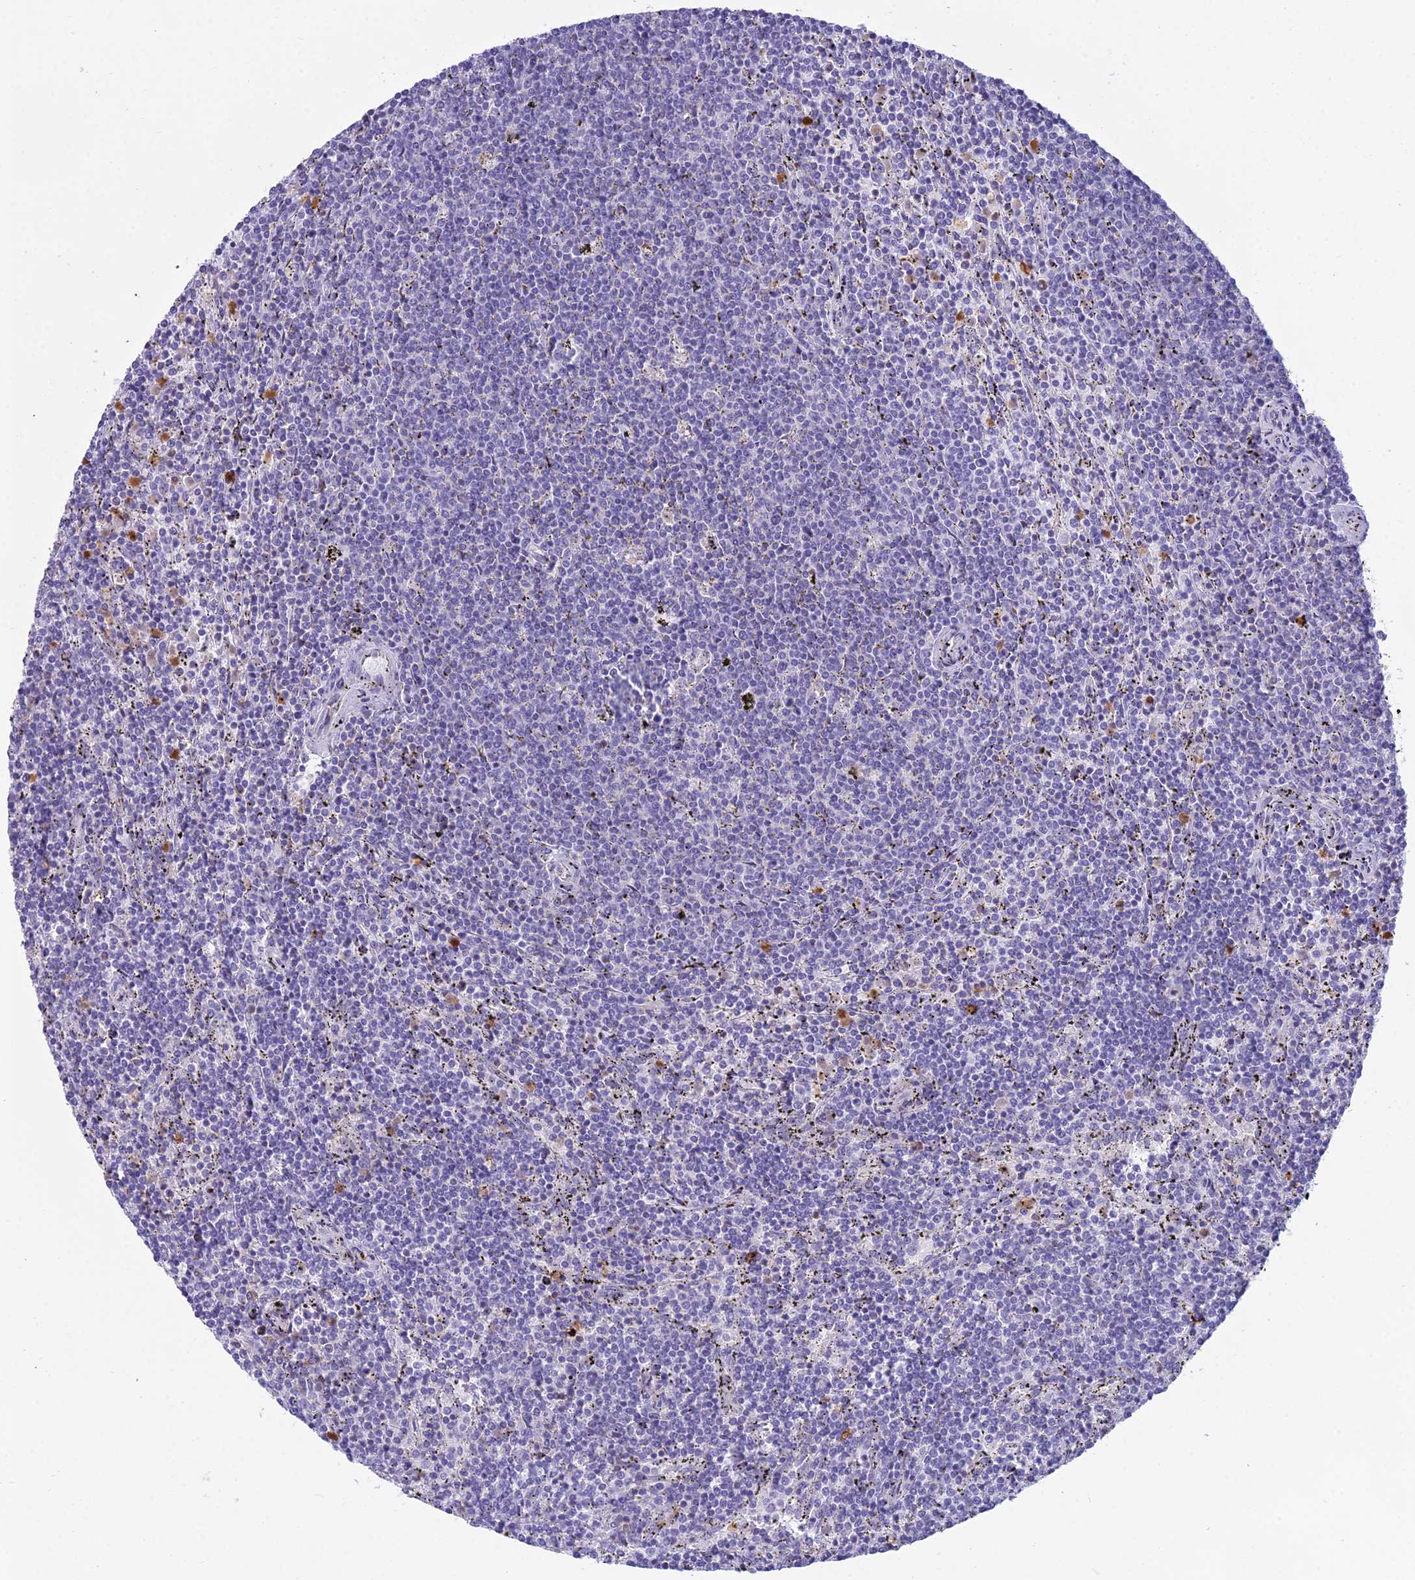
{"staining": {"intensity": "negative", "quantity": "none", "location": "none"}, "tissue": "lymphoma", "cell_type": "Tumor cells", "image_type": "cancer", "snomed": [{"axis": "morphology", "description": "Malignant lymphoma, non-Hodgkin's type, Low grade"}, {"axis": "topography", "description": "Spleen"}], "caption": "Histopathology image shows no protein positivity in tumor cells of malignant lymphoma, non-Hodgkin's type (low-grade) tissue.", "gene": "HM13", "patient": {"sex": "female", "age": 50}}